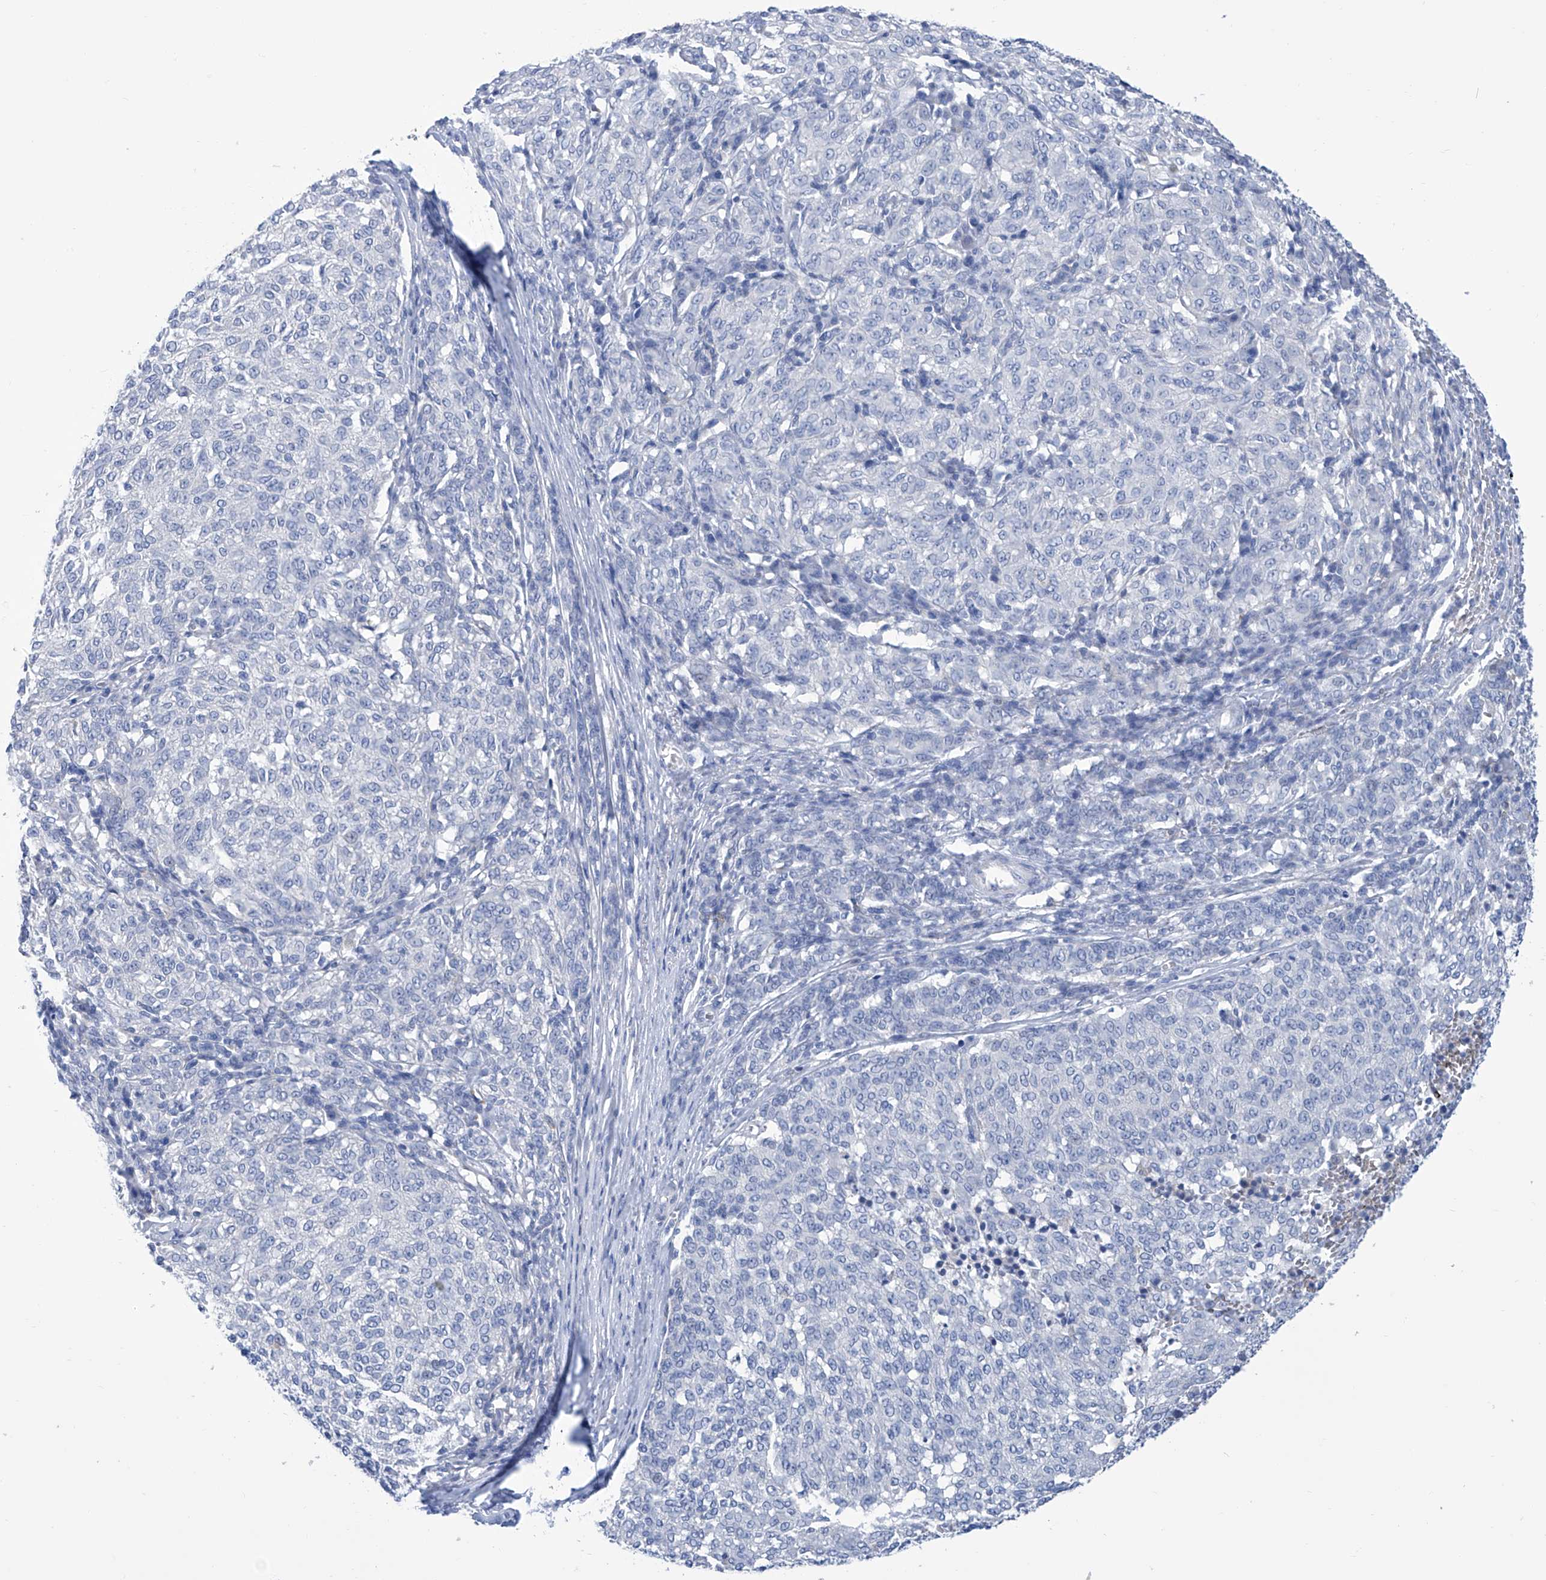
{"staining": {"intensity": "negative", "quantity": "none", "location": "none"}, "tissue": "melanoma", "cell_type": "Tumor cells", "image_type": "cancer", "snomed": [{"axis": "morphology", "description": "Malignant melanoma, NOS"}, {"axis": "topography", "description": "Skin"}], "caption": "Melanoma stained for a protein using immunohistochemistry (IHC) shows no staining tumor cells.", "gene": "IMPA2", "patient": {"sex": "female", "age": 72}}